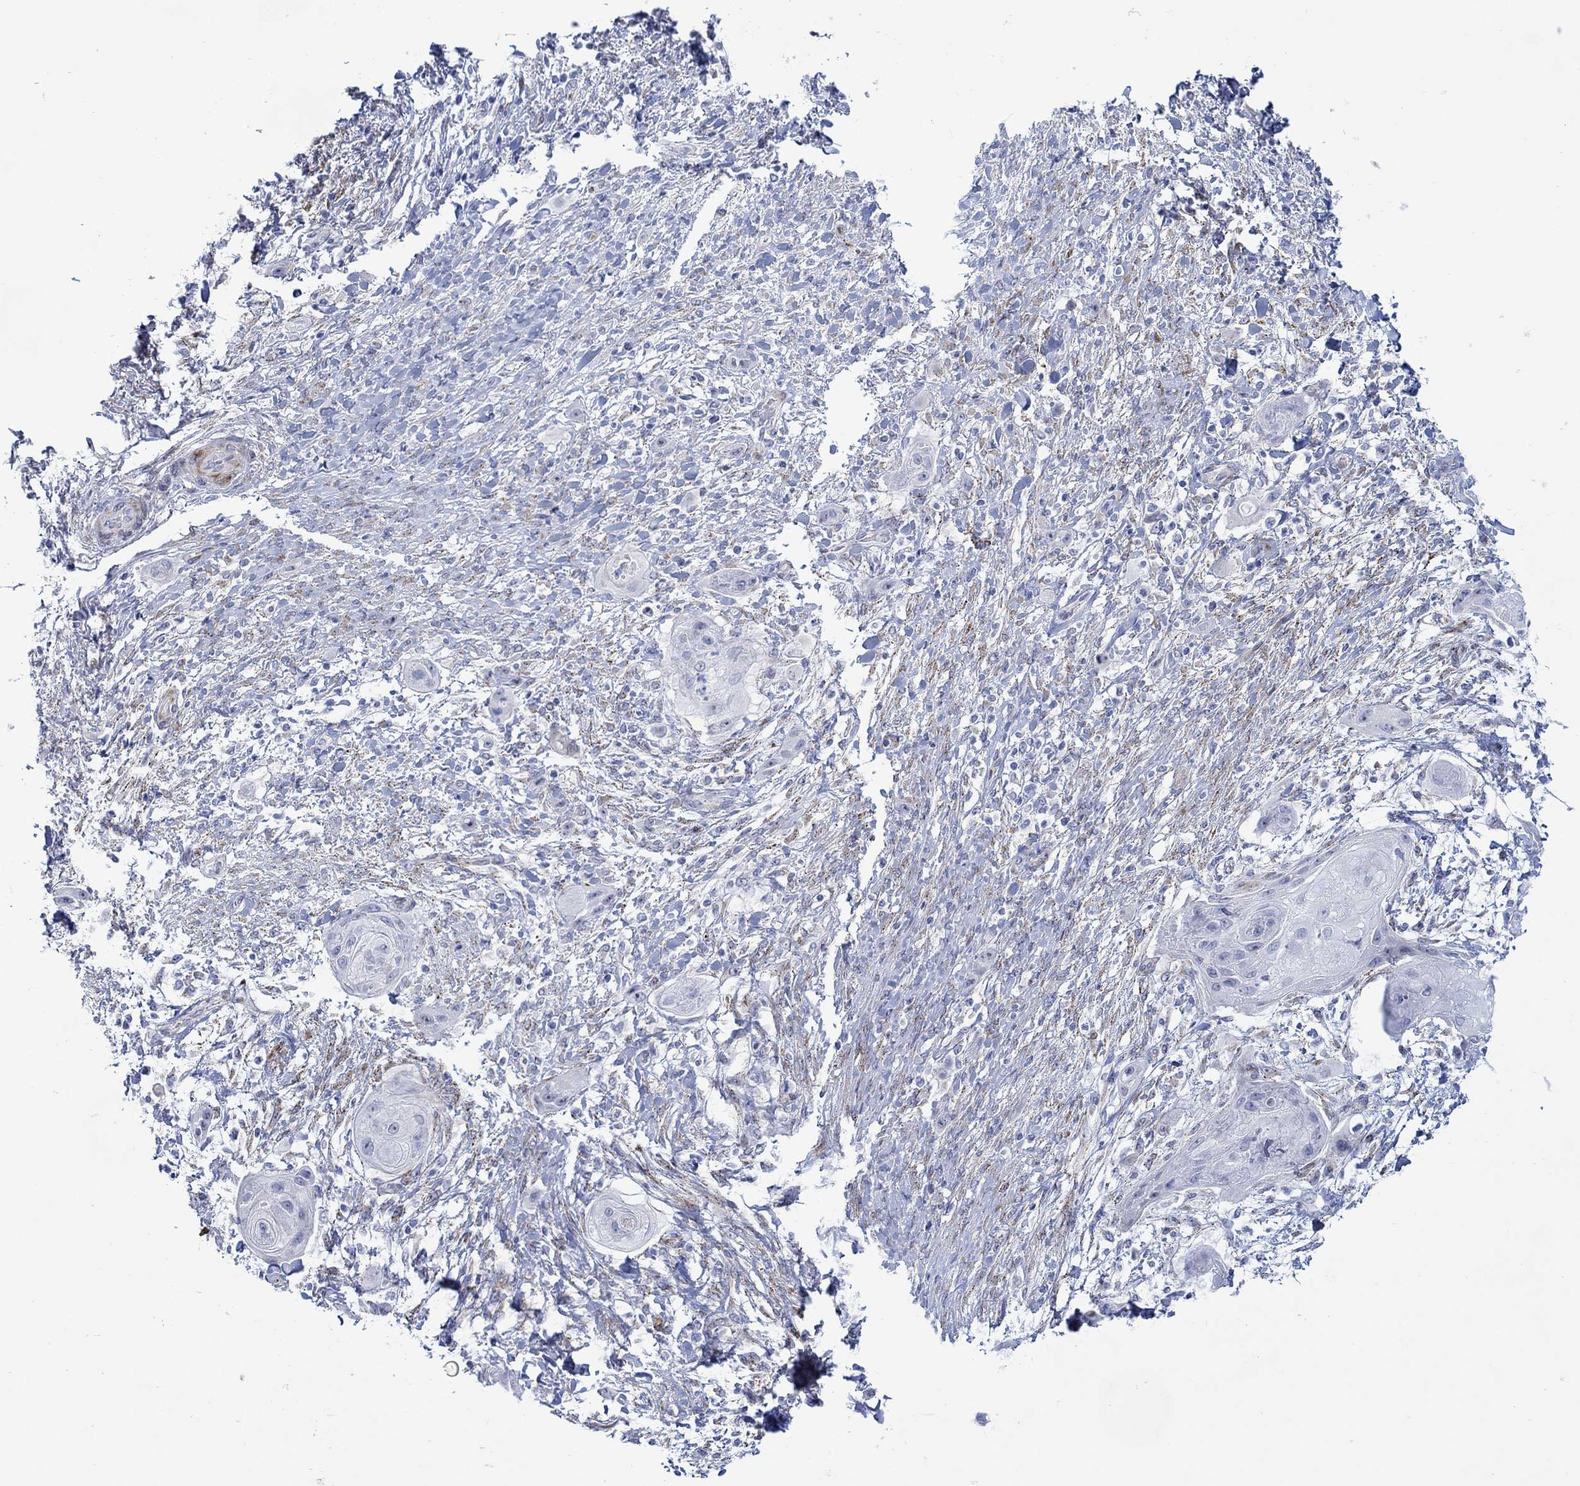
{"staining": {"intensity": "negative", "quantity": "none", "location": "none"}, "tissue": "skin cancer", "cell_type": "Tumor cells", "image_type": "cancer", "snomed": [{"axis": "morphology", "description": "Squamous cell carcinoma, NOS"}, {"axis": "topography", "description": "Skin"}], "caption": "The image displays no staining of tumor cells in skin squamous cell carcinoma.", "gene": "KSR2", "patient": {"sex": "male", "age": 62}}